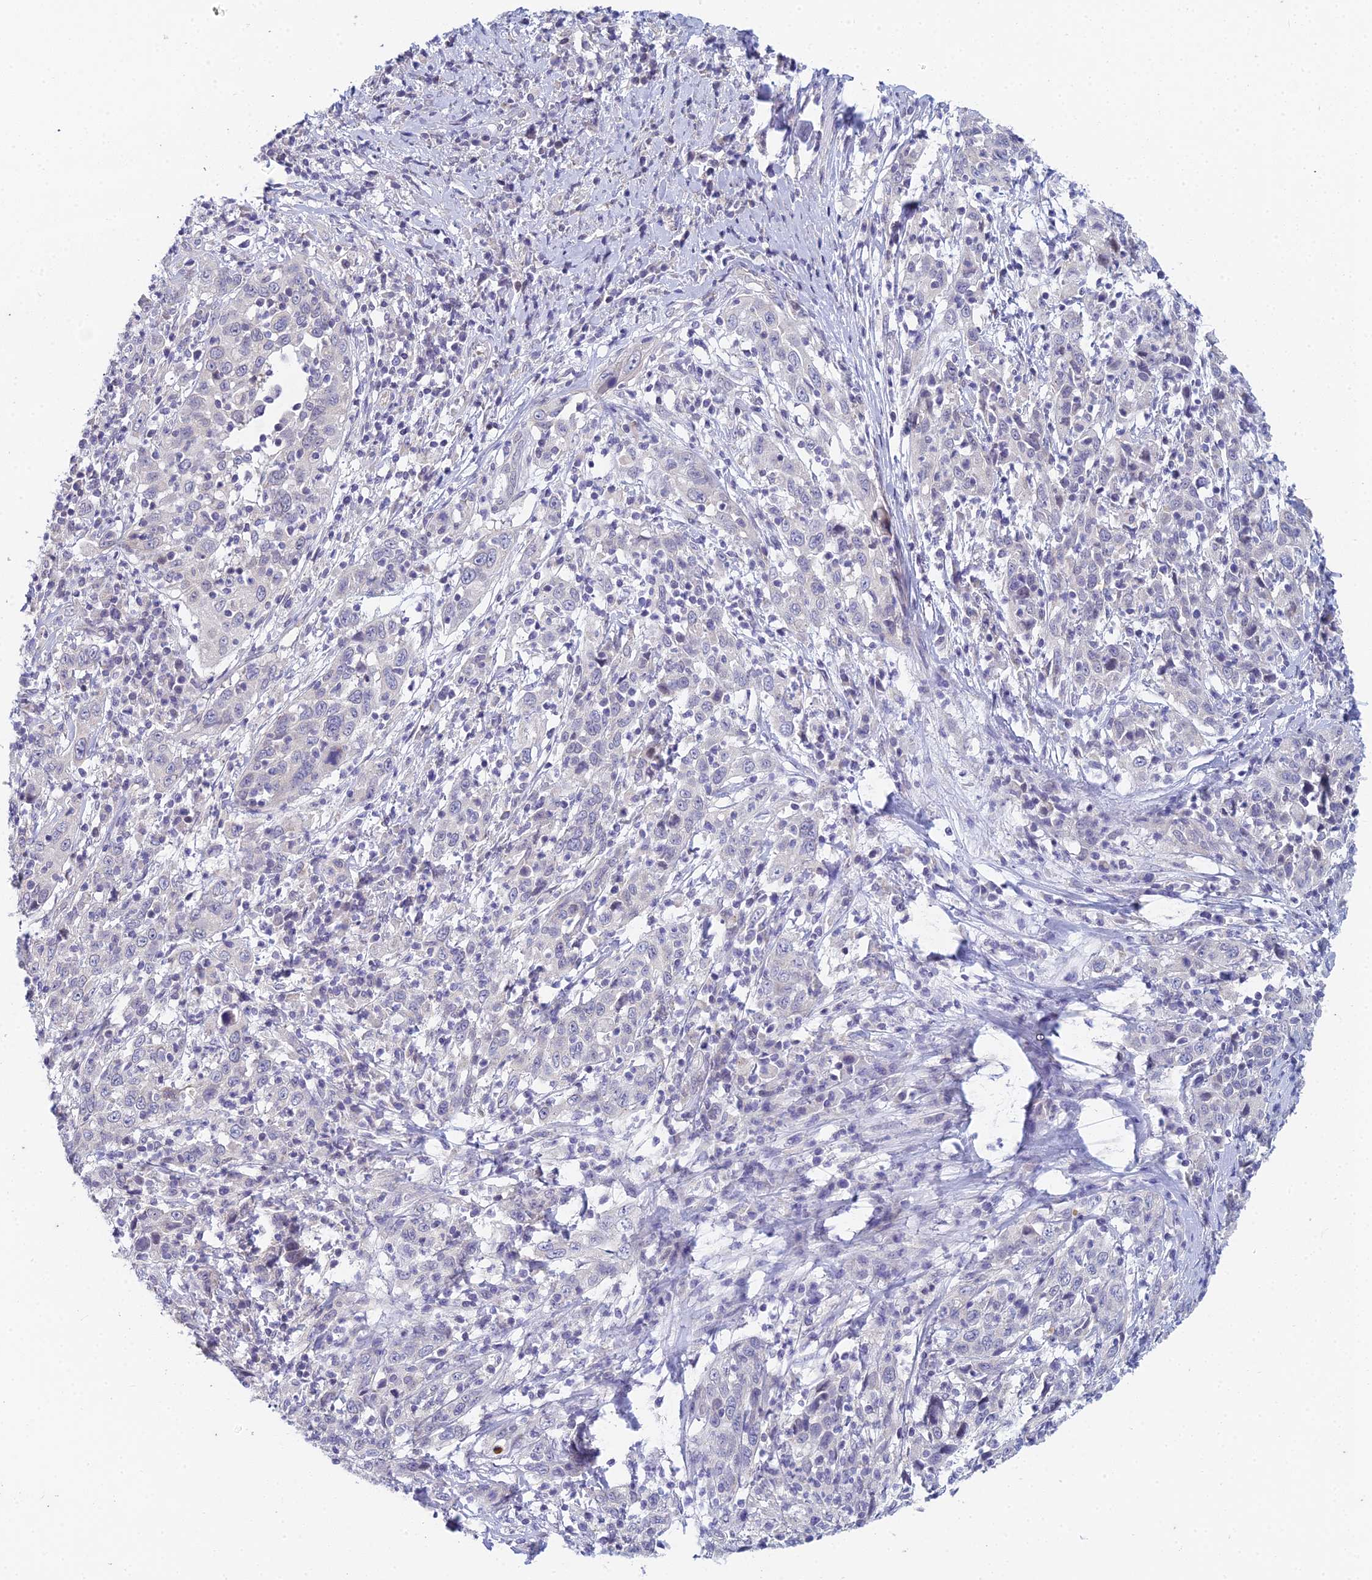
{"staining": {"intensity": "negative", "quantity": "none", "location": "none"}, "tissue": "cervical cancer", "cell_type": "Tumor cells", "image_type": "cancer", "snomed": [{"axis": "morphology", "description": "Squamous cell carcinoma, NOS"}, {"axis": "topography", "description": "Cervix"}], "caption": "High magnification brightfield microscopy of squamous cell carcinoma (cervical) stained with DAB (brown) and counterstained with hematoxylin (blue): tumor cells show no significant expression.", "gene": "EEF2KMT", "patient": {"sex": "female", "age": 46}}